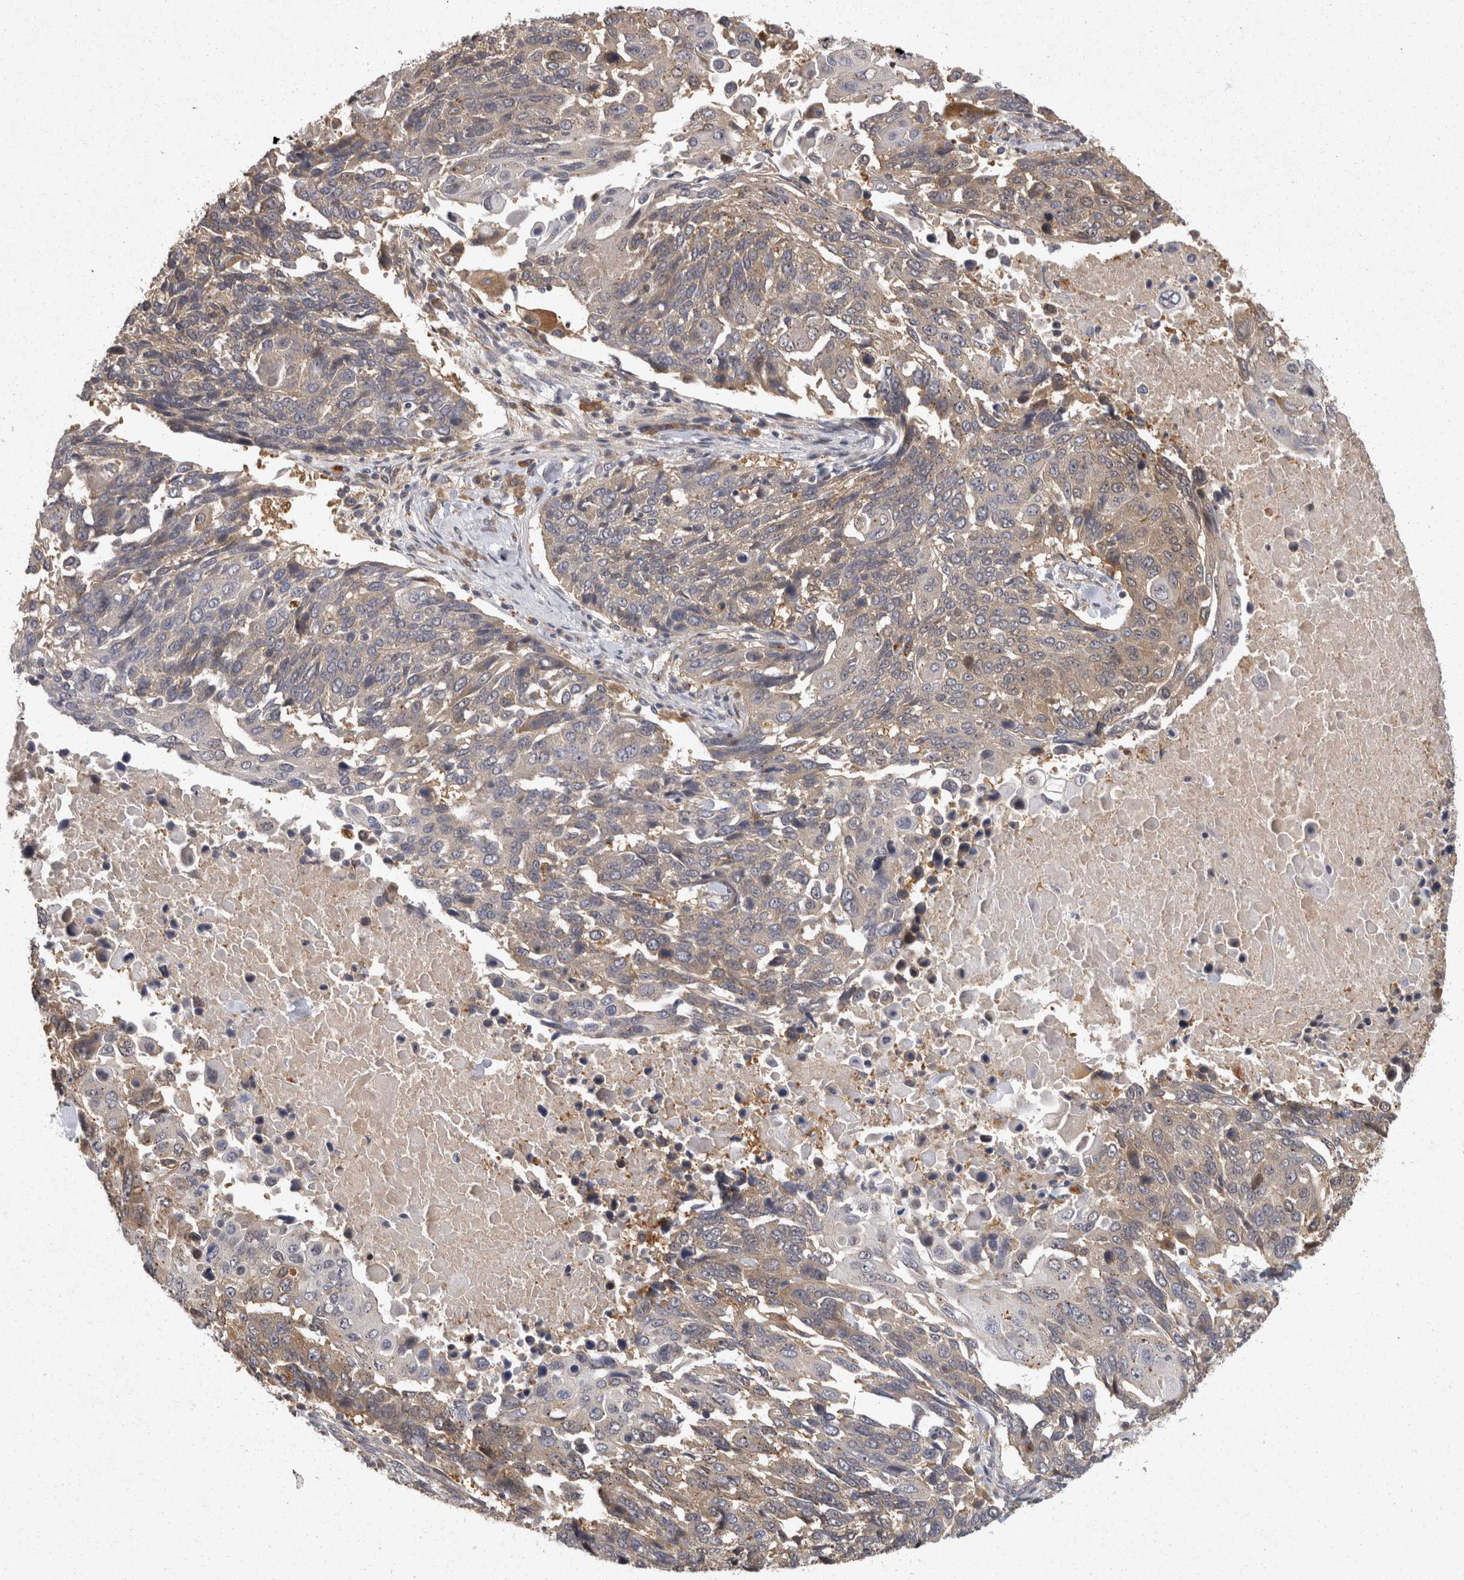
{"staining": {"intensity": "weak", "quantity": "<25%", "location": "cytoplasmic/membranous"}, "tissue": "lung cancer", "cell_type": "Tumor cells", "image_type": "cancer", "snomed": [{"axis": "morphology", "description": "Squamous cell carcinoma, NOS"}, {"axis": "topography", "description": "Lung"}], "caption": "A micrograph of human squamous cell carcinoma (lung) is negative for staining in tumor cells.", "gene": "ACAT2", "patient": {"sex": "male", "age": 66}}